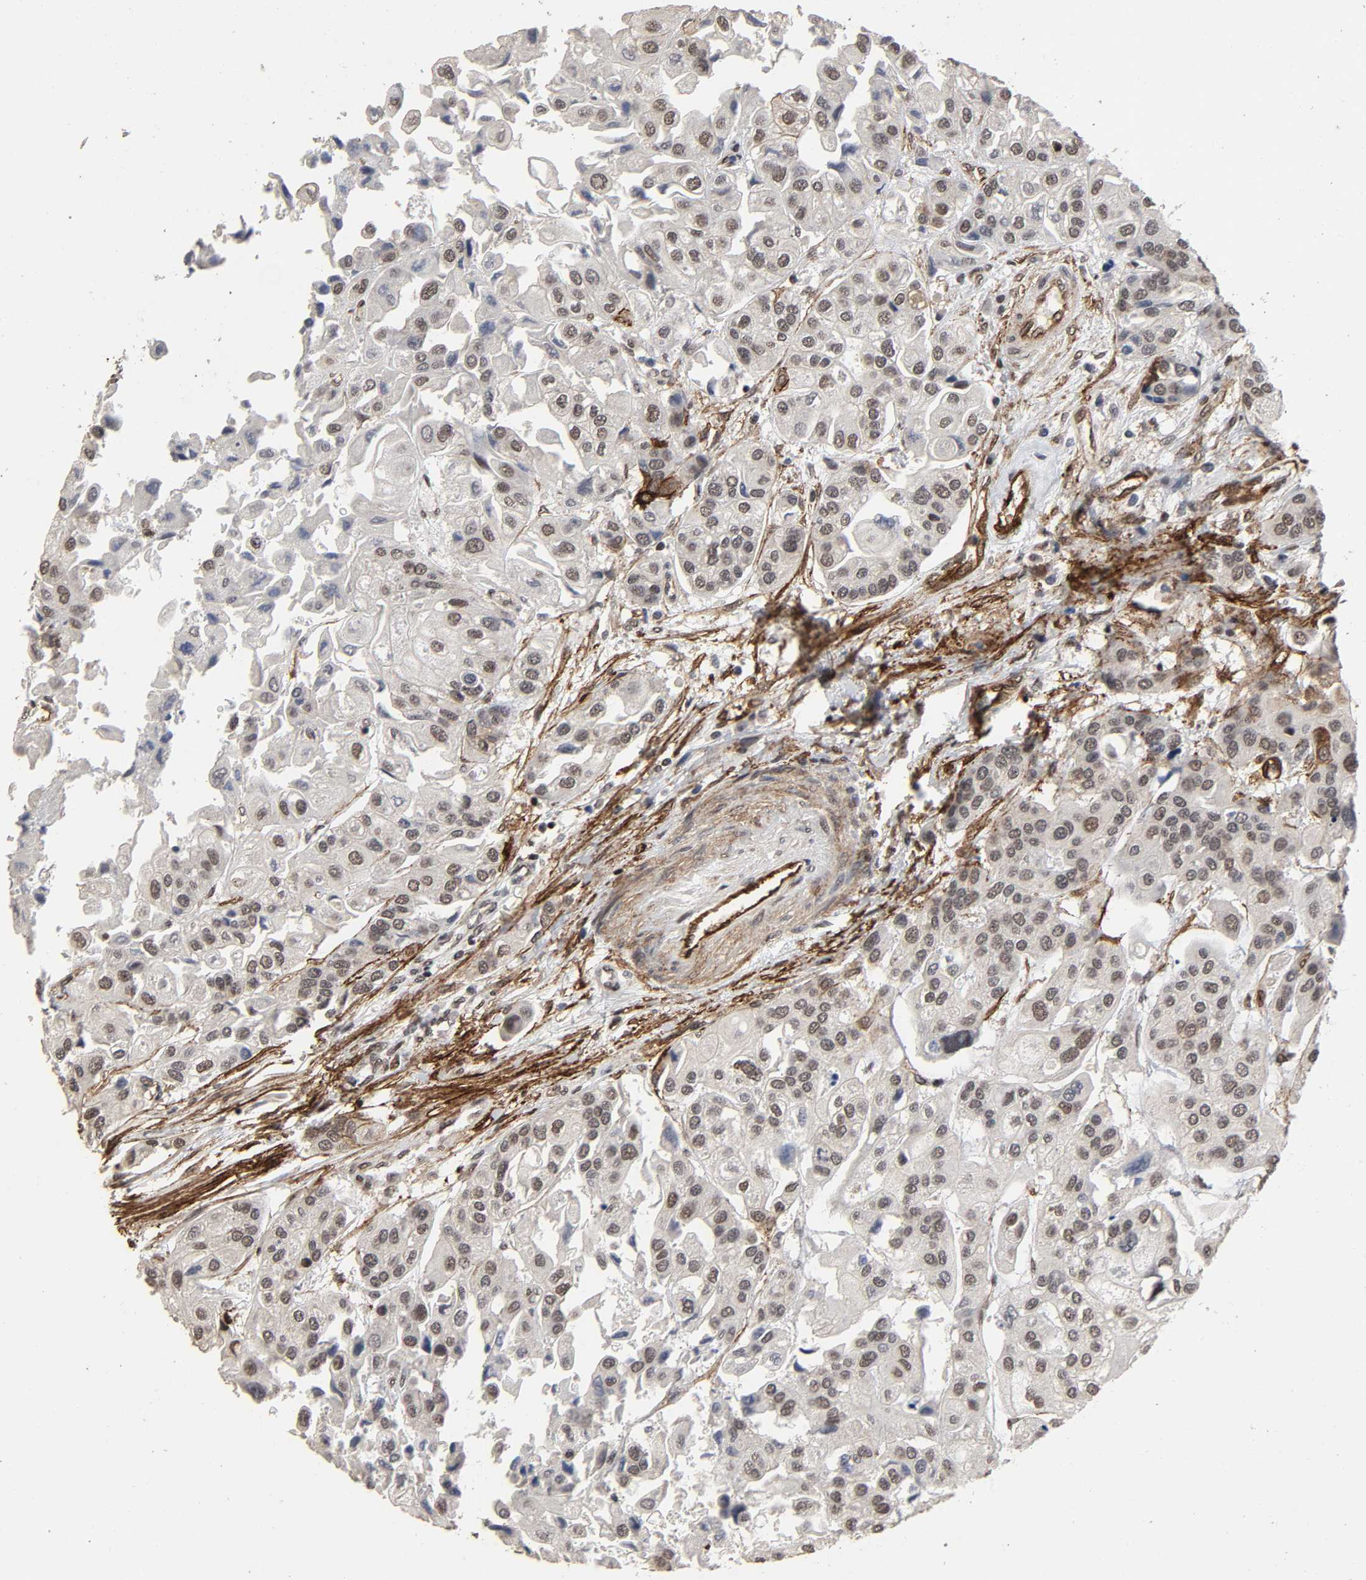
{"staining": {"intensity": "moderate", "quantity": "25%-75%", "location": "cytoplasmic/membranous,nuclear"}, "tissue": "urothelial cancer", "cell_type": "Tumor cells", "image_type": "cancer", "snomed": [{"axis": "morphology", "description": "Urothelial carcinoma, High grade"}, {"axis": "topography", "description": "Urinary bladder"}], "caption": "High-grade urothelial carcinoma stained with a brown dye shows moderate cytoplasmic/membranous and nuclear positive positivity in approximately 25%-75% of tumor cells.", "gene": "AHNAK2", "patient": {"sex": "female", "age": 64}}